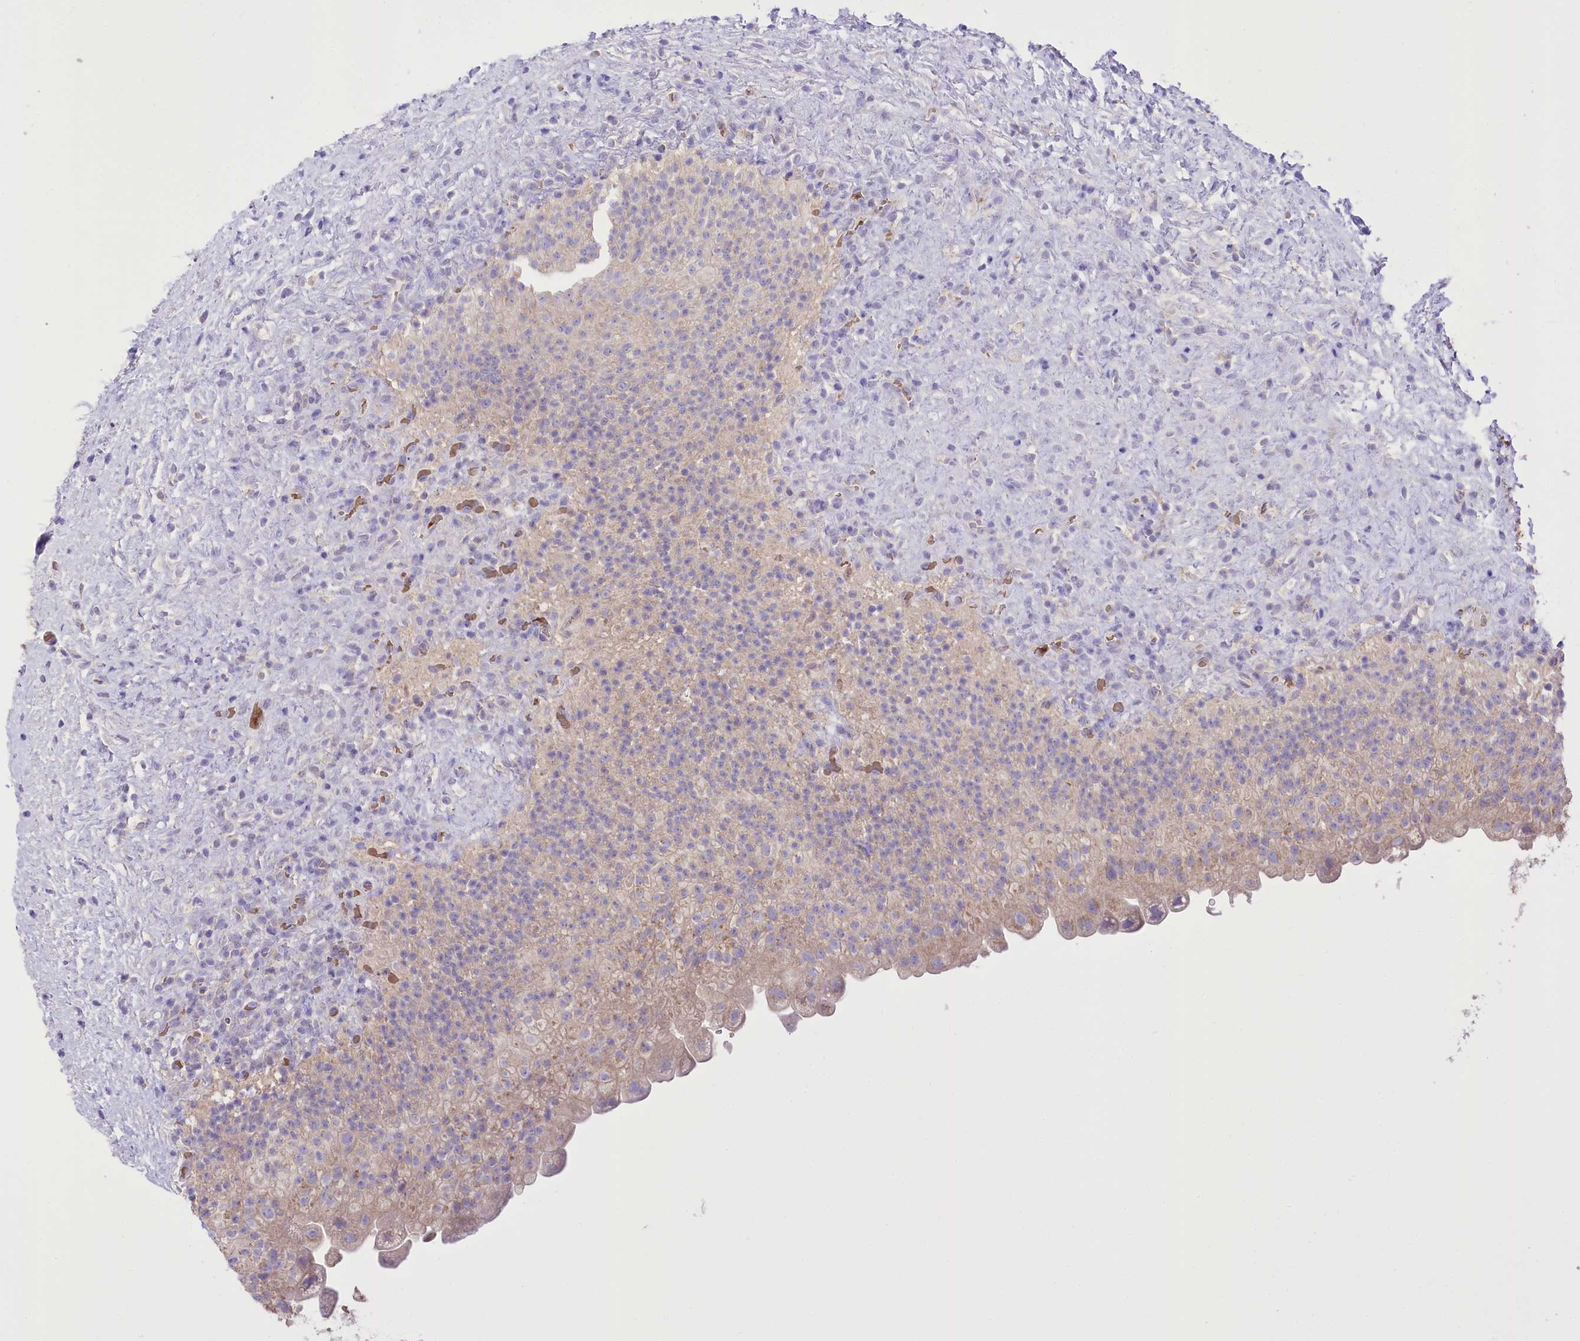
{"staining": {"intensity": "weak", "quantity": "25%-75%", "location": "cytoplasmic/membranous"}, "tissue": "urinary bladder", "cell_type": "Urothelial cells", "image_type": "normal", "snomed": [{"axis": "morphology", "description": "Normal tissue, NOS"}, {"axis": "topography", "description": "Urinary bladder"}], "caption": "Urothelial cells show weak cytoplasmic/membranous expression in about 25%-75% of cells in unremarkable urinary bladder.", "gene": "PRSS53", "patient": {"sex": "female", "age": 27}}